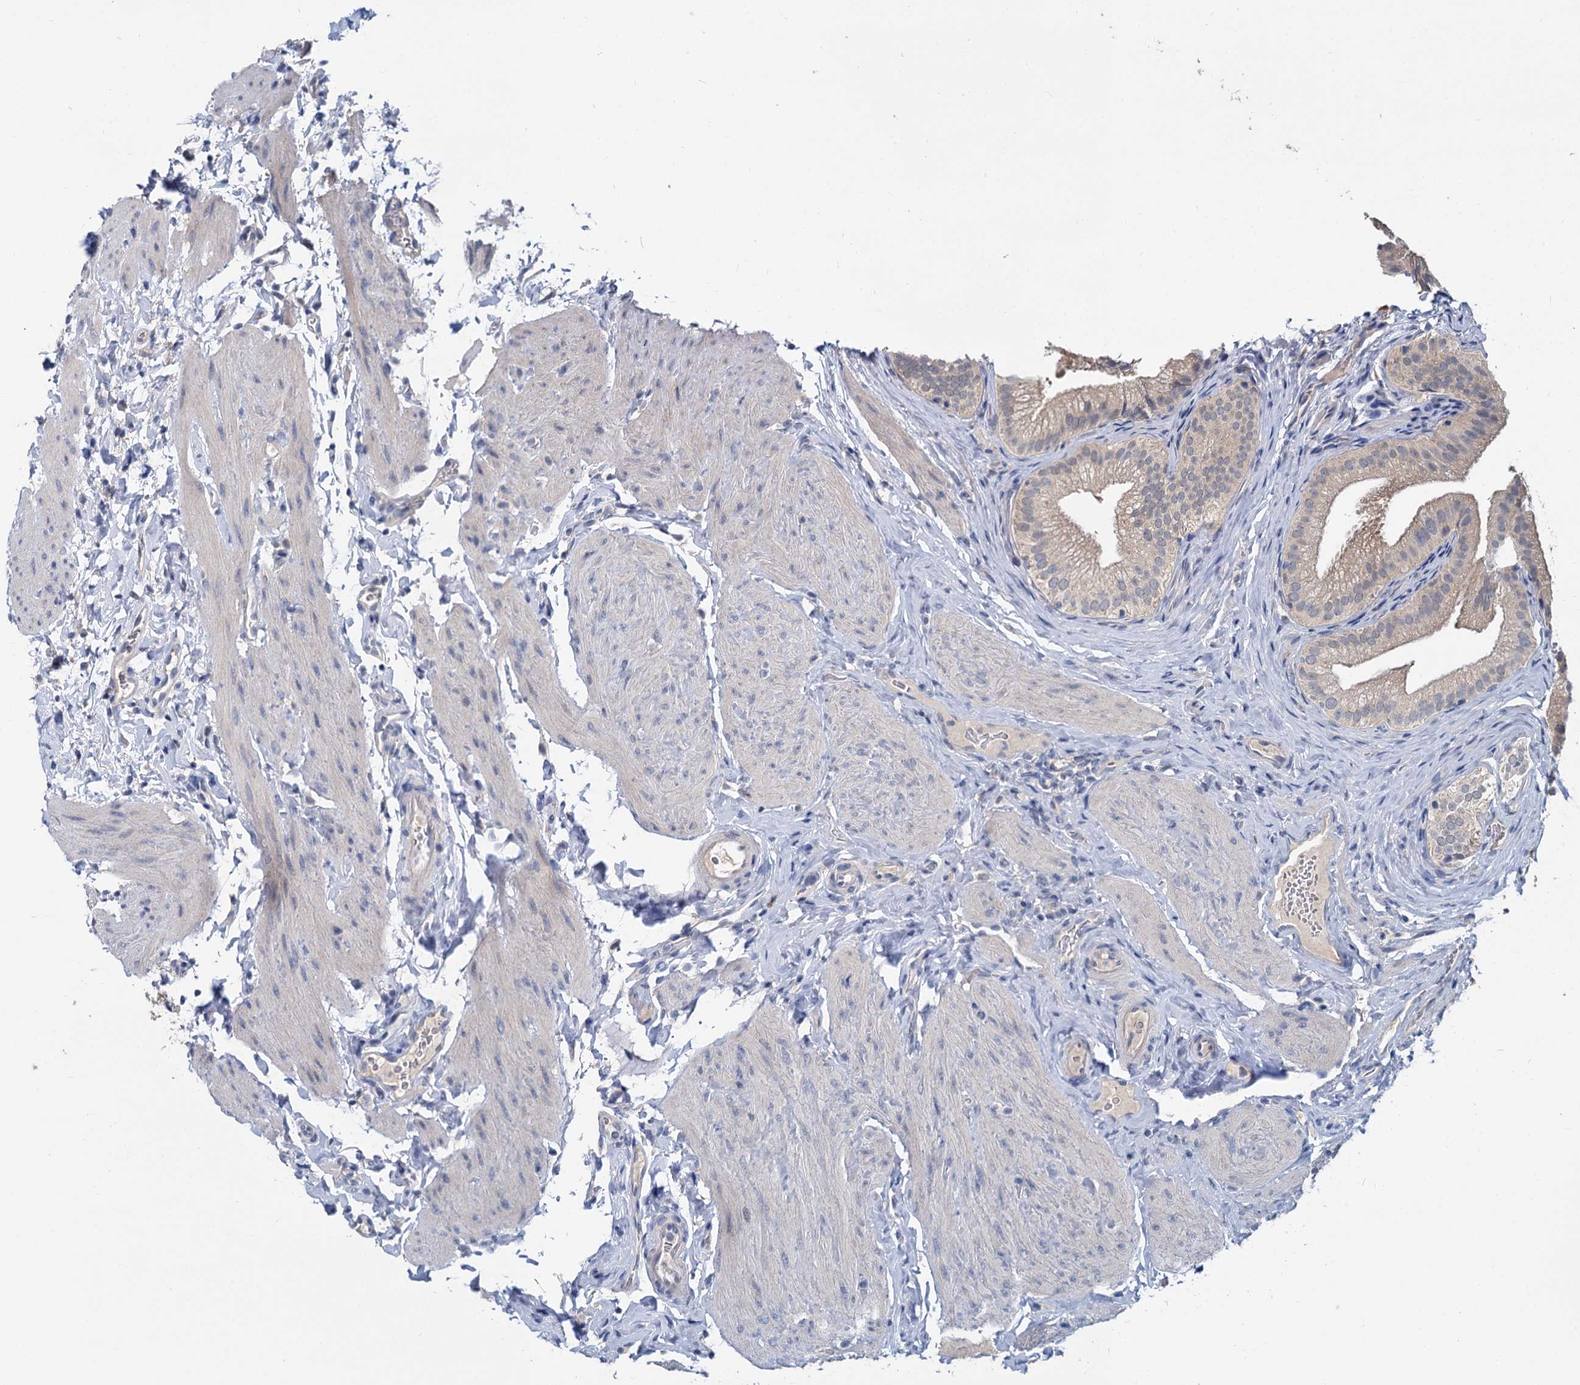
{"staining": {"intensity": "weak", "quantity": "<25%", "location": "cytoplasmic/membranous"}, "tissue": "gallbladder", "cell_type": "Glandular cells", "image_type": "normal", "snomed": [{"axis": "morphology", "description": "Normal tissue, NOS"}, {"axis": "topography", "description": "Gallbladder"}], "caption": "Immunohistochemistry image of benign gallbladder: gallbladder stained with DAB shows no significant protein positivity in glandular cells.", "gene": "ANKRD42", "patient": {"sex": "female", "age": 30}}